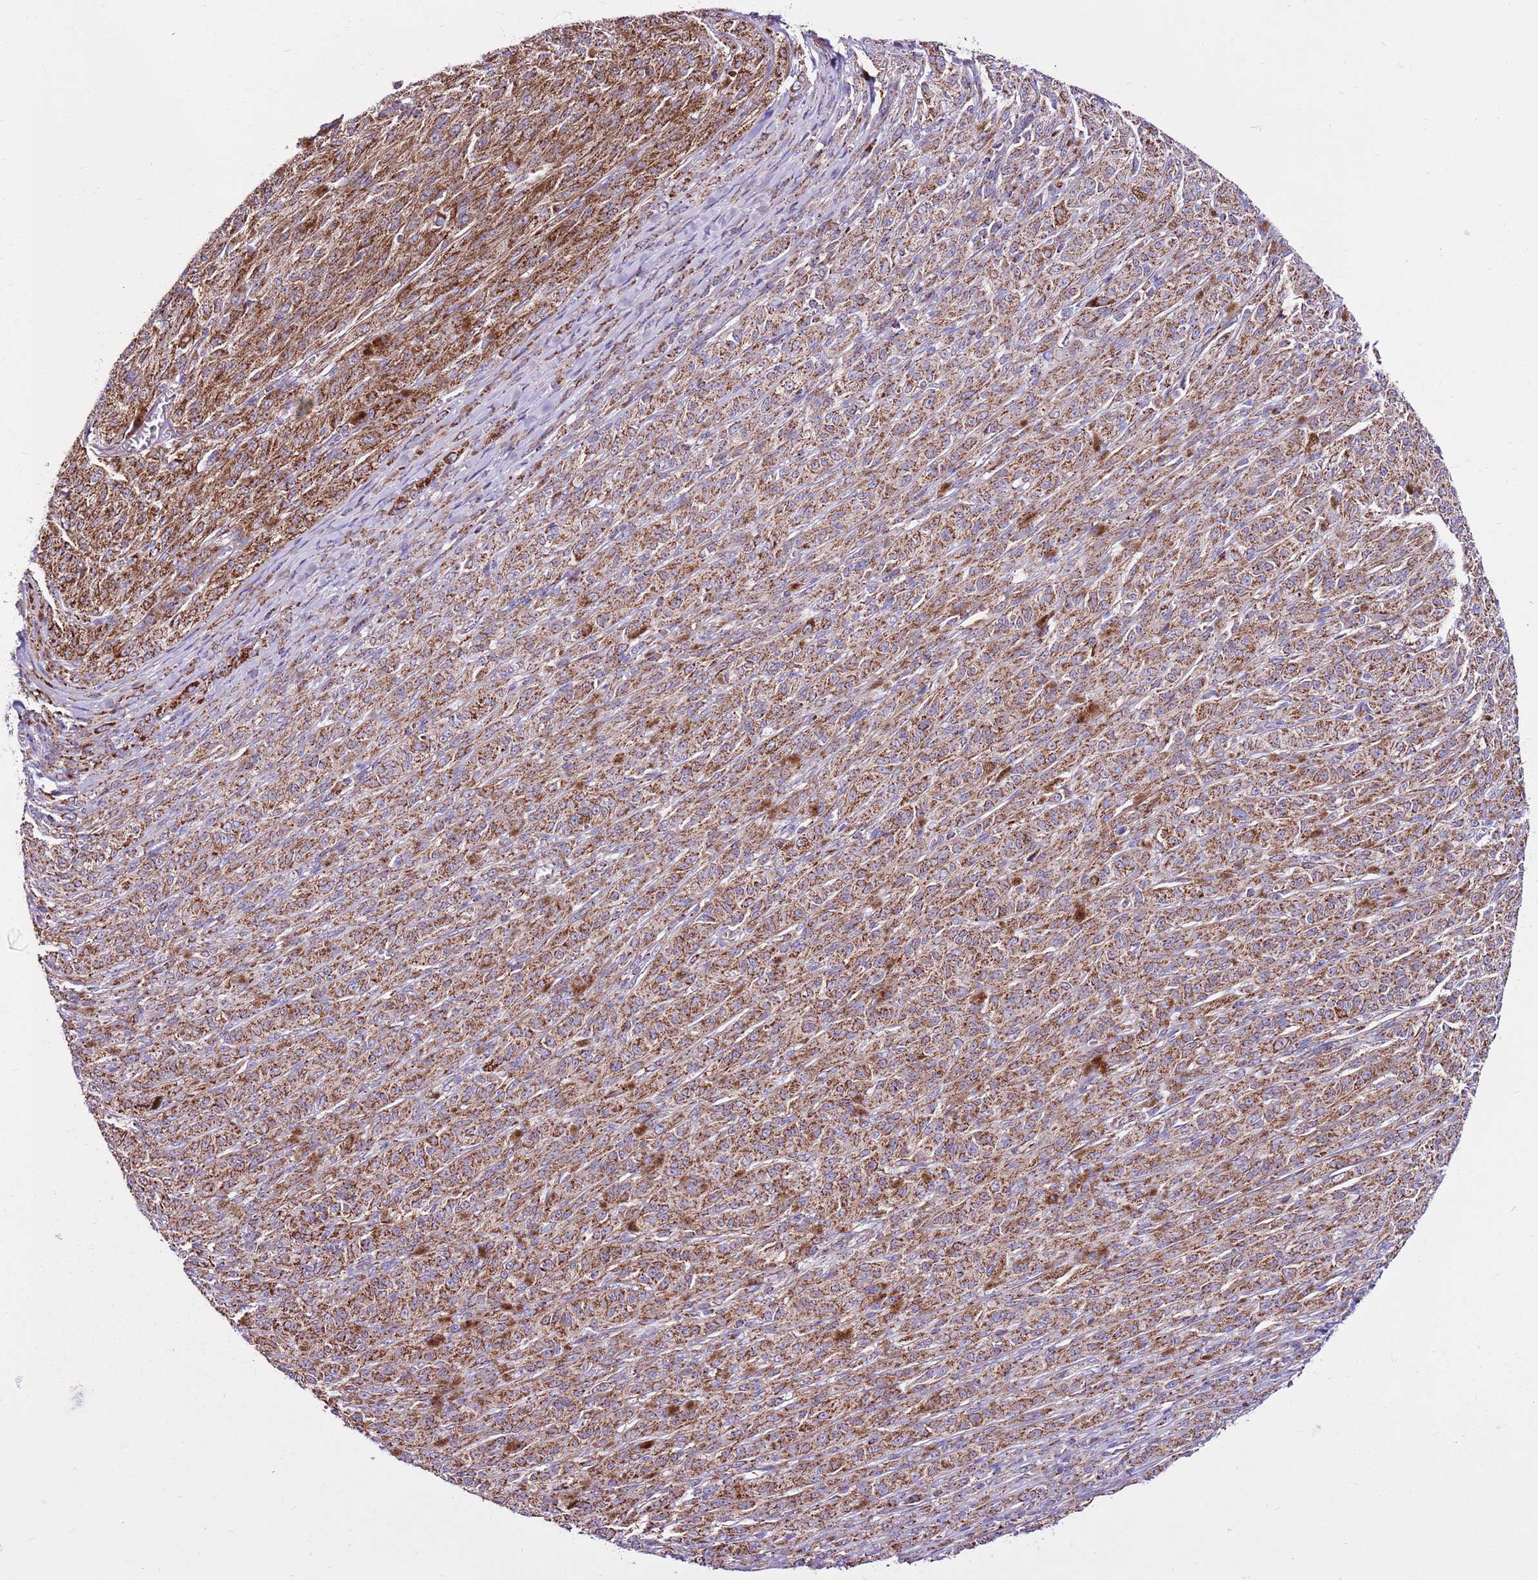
{"staining": {"intensity": "strong", "quantity": ">75%", "location": "cytoplasmic/membranous"}, "tissue": "melanoma", "cell_type": "Tumor cells", "image_type": "cancer", "snomed": [{"axis": "morphology", "description": "Malignant melanoma, NOS"}, {"axis": "topography", "description": "Skin"}], "caption": "There is high levels of strong cytoplasmic/membranous staining in tumor cells of malignant melanoma, as demonstrated by immunohistochemical staining (brown color).", "gene": "HECTD4", "patient": {"sex": "female", "age": 52}}